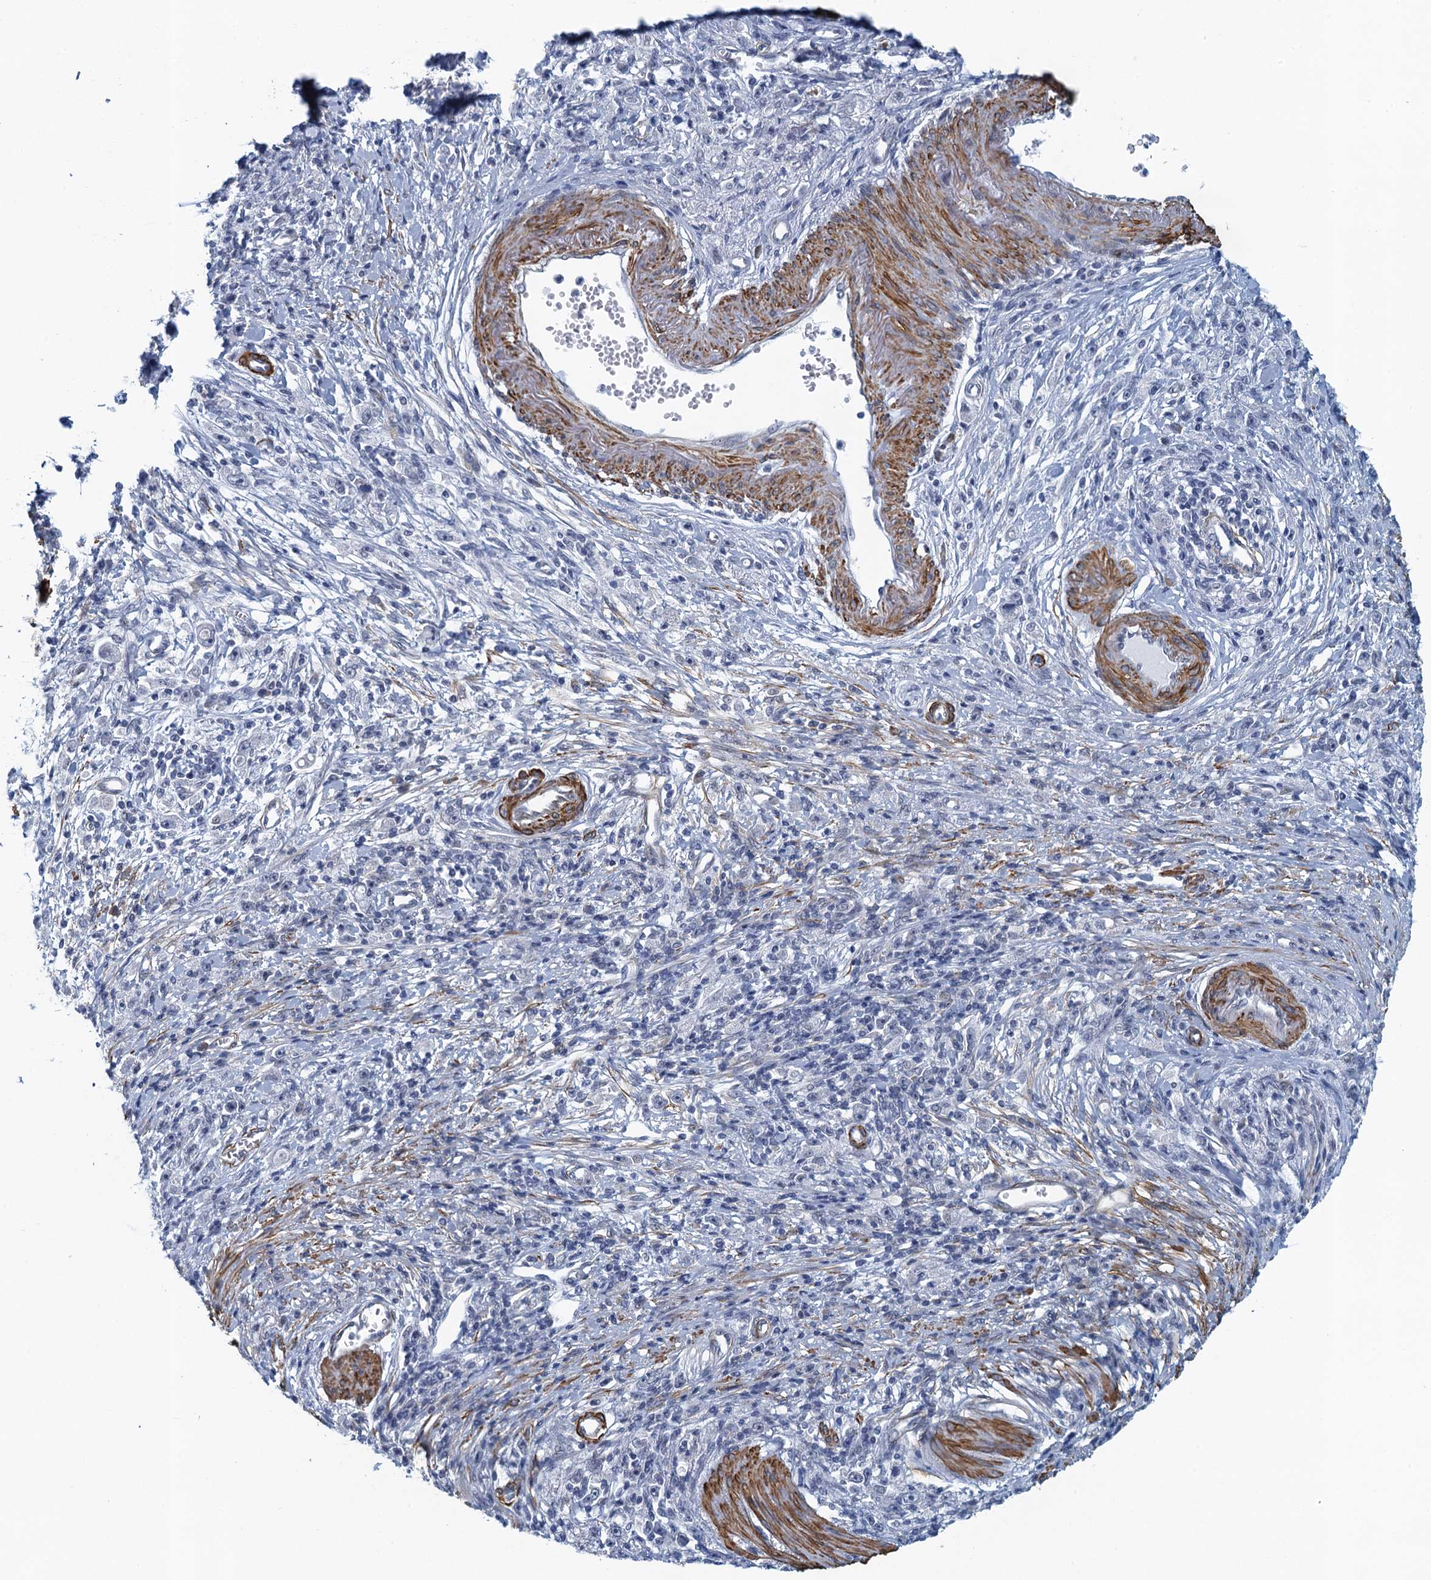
{"staining": {"intensity": "negative", "quantity": "none", "location": "none"}, "tissue": "stomach cancer", "cell_type": "Tumor cells", "image_type": "cancer", "snomed": [{"axis": "morphology", "description": "Adenocarcinoma, NOS"}, {"axis": "topography", "description": "Stomach"}], "caption": "Tumor cells are negative for brown protein staining in stomach cancer. (DAB (3,3'-diaminobenzidine) immunohistochemistry with hematoxylin counter stain).", "gene": "ALG2", "patient": {"sex": "female", "age": 59}}